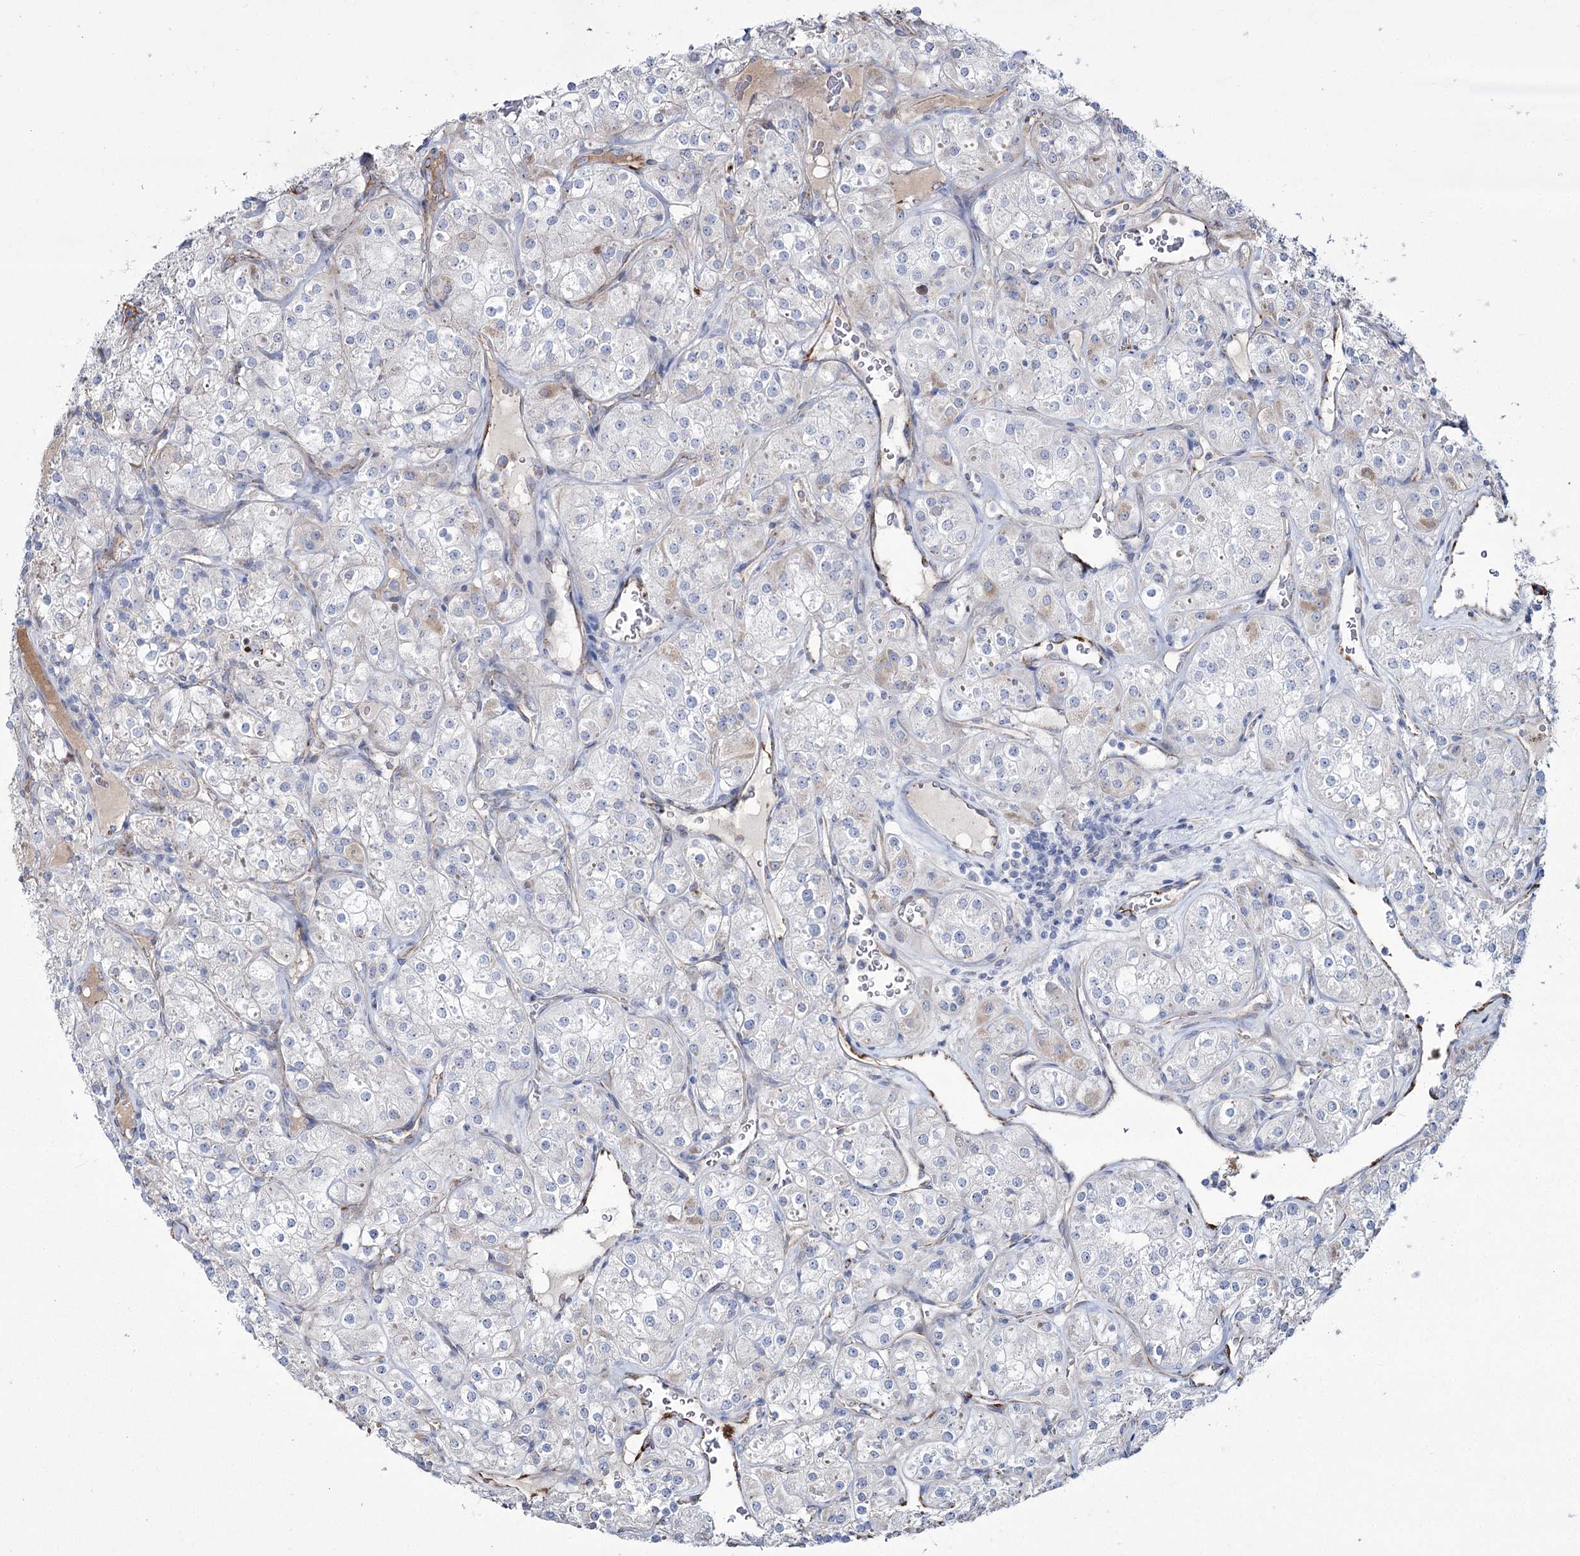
{"staining": {"intensity": "negative", "quantity": "none", "location": "none"}, "tissue": "renal cancer", "cell_type": "Tumor cells", "image_type": "cancer", "snomed": [{"axis": "morphology", "description": "Adenocarcinoma, NOS"}, {"axis": "topography", "description": "Kidney"}], "caption": "Human renal cancer stained for a protein using IHC reveals no expression in tumor cells.", "gene": "ME3", "patient": {"sex": "male", "age": 77}}